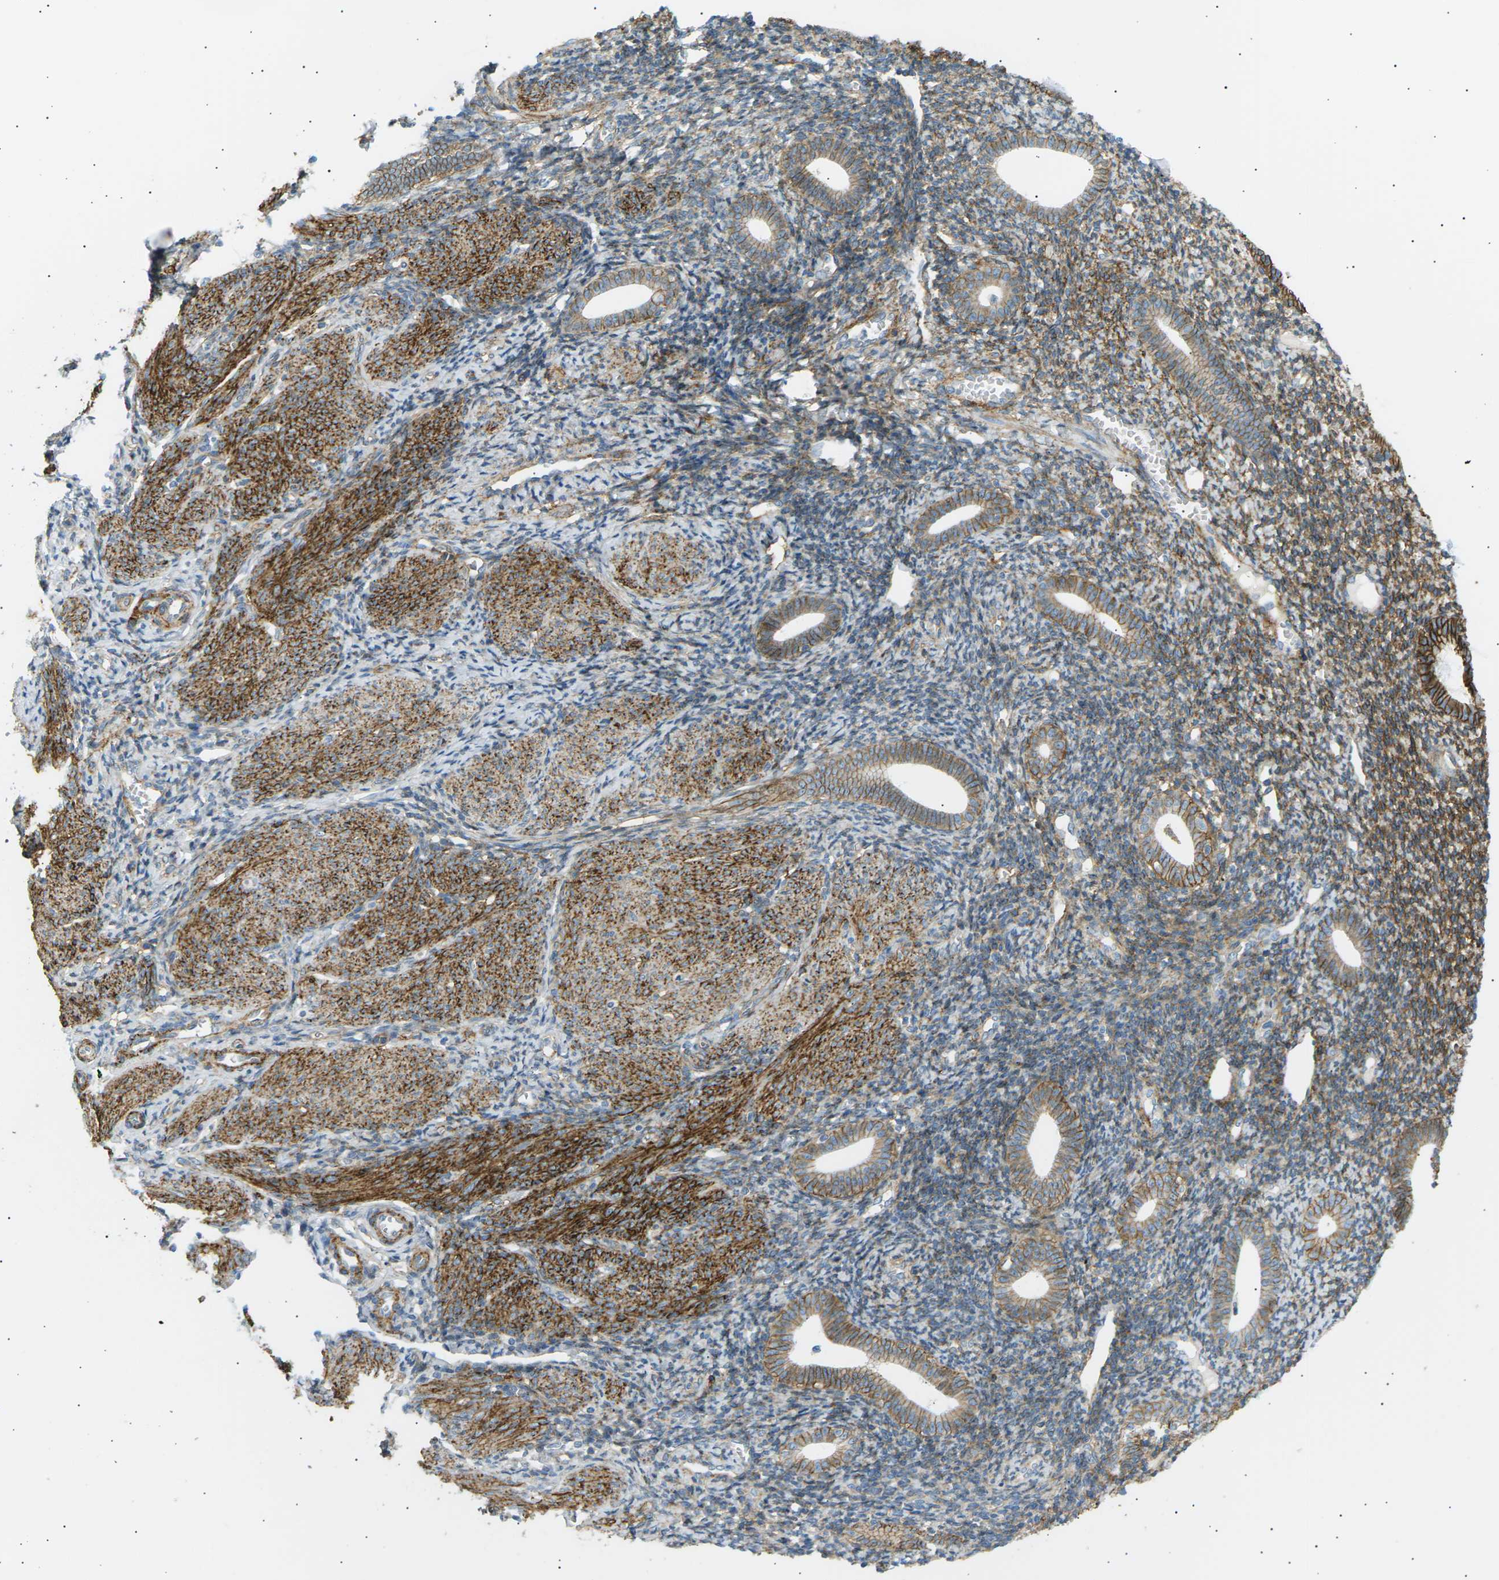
{"staining": {"intensity": "moderate", "quantity": "<25%", "location": "cytoplasmic/membranous"}, "tissue": "endometrium", "cell_type": "Cells in endometrial stroma", "image_type": "normal", "snomed": [{"axis": "morphology", "description": "Normal tissue, NOS"}, {"axis": "topography", "description": "Endometrium"}], "caption": "Immunohistochemistry (IHC) photomicrograph of unremarkable endometrium stained for a protein (brown), which shows low levels of moderate cytoplasmic/membranous expression in about <25% of cells in endometrial stroma.", "gene": "ATP2B4", "patient": {"sex": "female", "age": 50}}